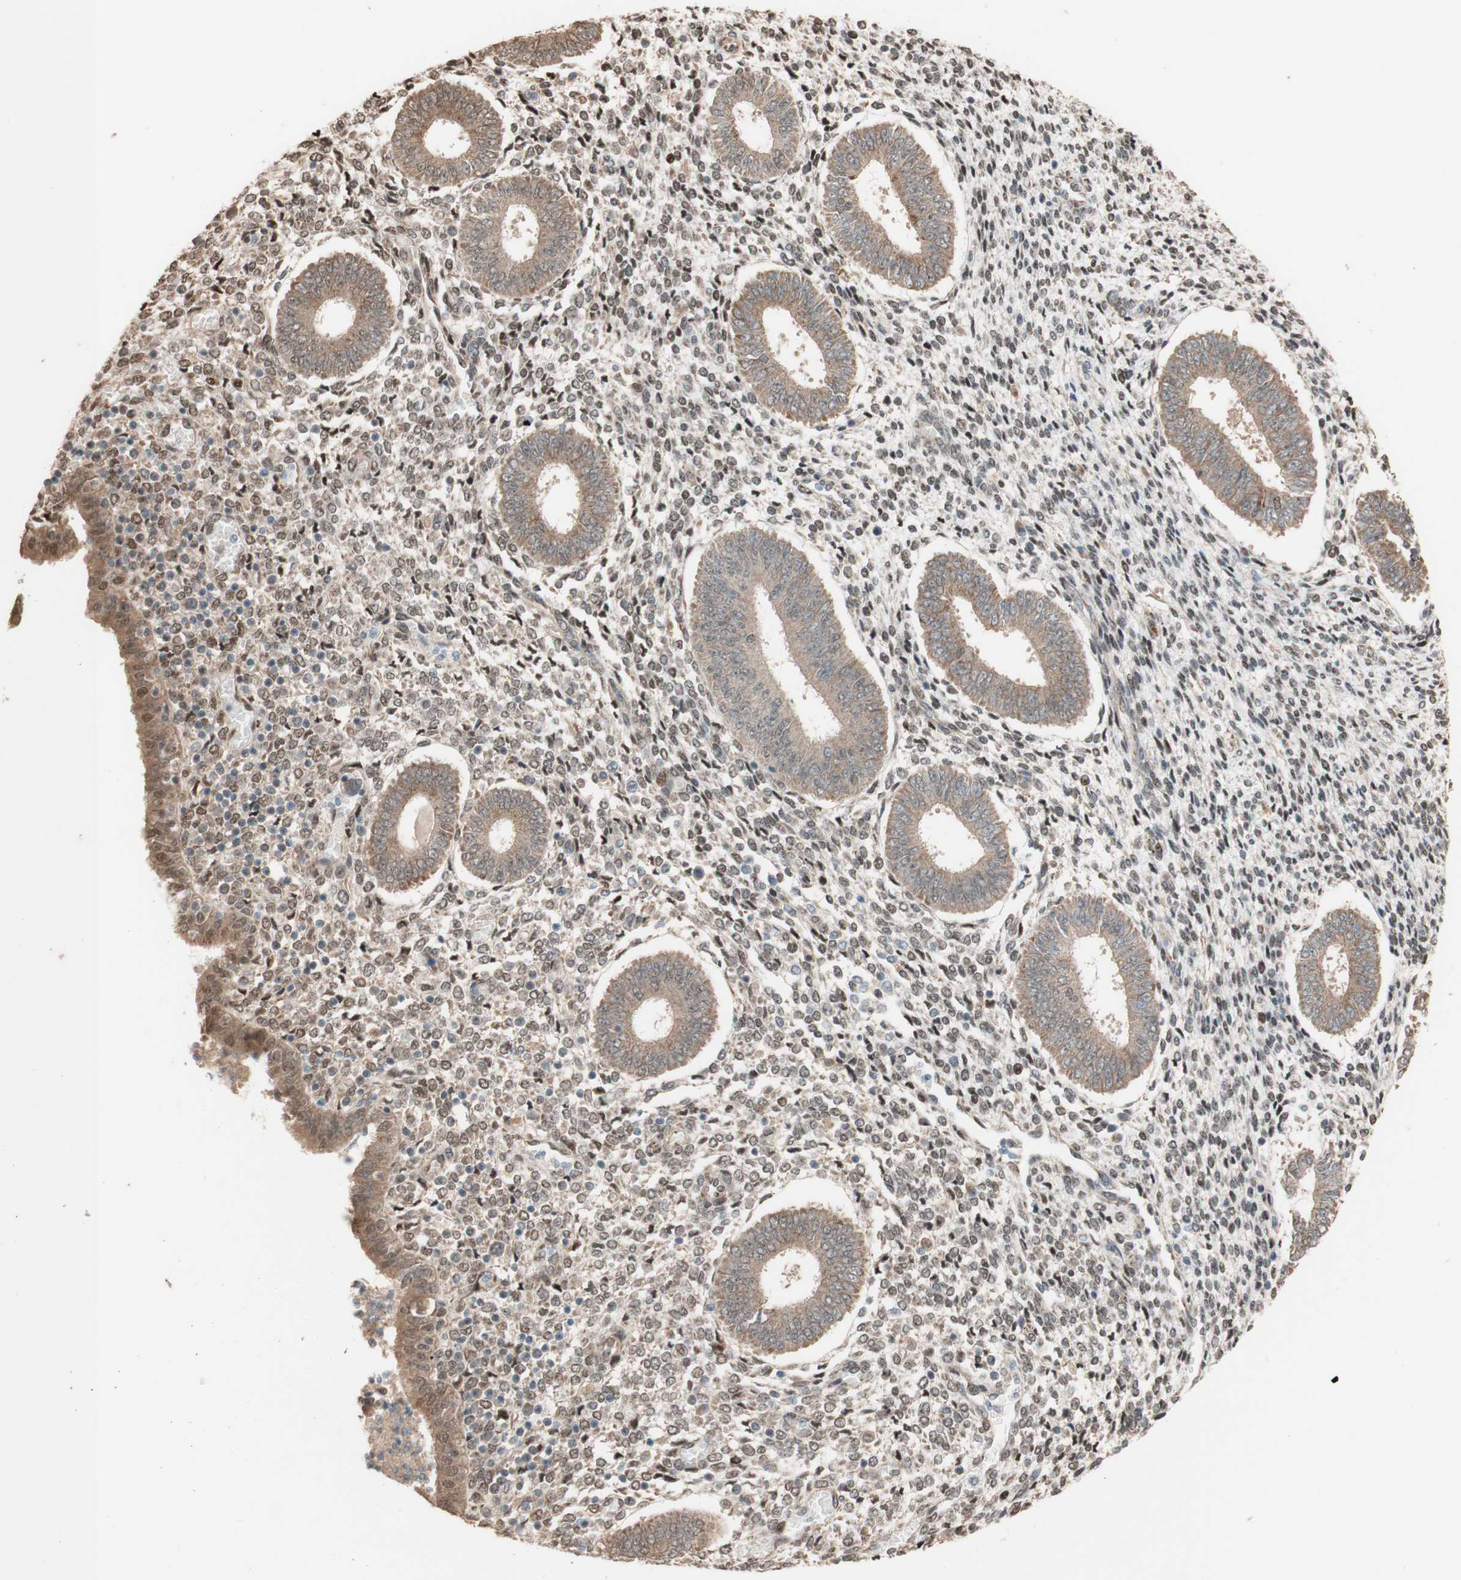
{"staining": {"intensity": "moderate", "quantity": "25%-75%", "location": "cytoplasmic/membranous"}, "tissue": "endometrium", "cell_type": "Cells in endometrial stroma", "image_type": "normal", "snomed": [{"axis": "morphology", "description": "Normal tissue, NOS"}, {"axis": "topography", "description": "Endometrium"}], "caption": "Immunohistochemistry (IHC) (DAB (3,3'-diaminobenzidine)) staining of normal endometrium reveals moderate cytoplasmic/membranous protein staining in approximately 25%-75% of cells in endometrial stroma. The staining was performed using DAB (3,3'-diaminobenzidine), with brown indicating positive protein expression. Nuclei are stained blue with hematoxylin.", "gene": "CCNC", "patient": {"sex": "female", "age": 35}}